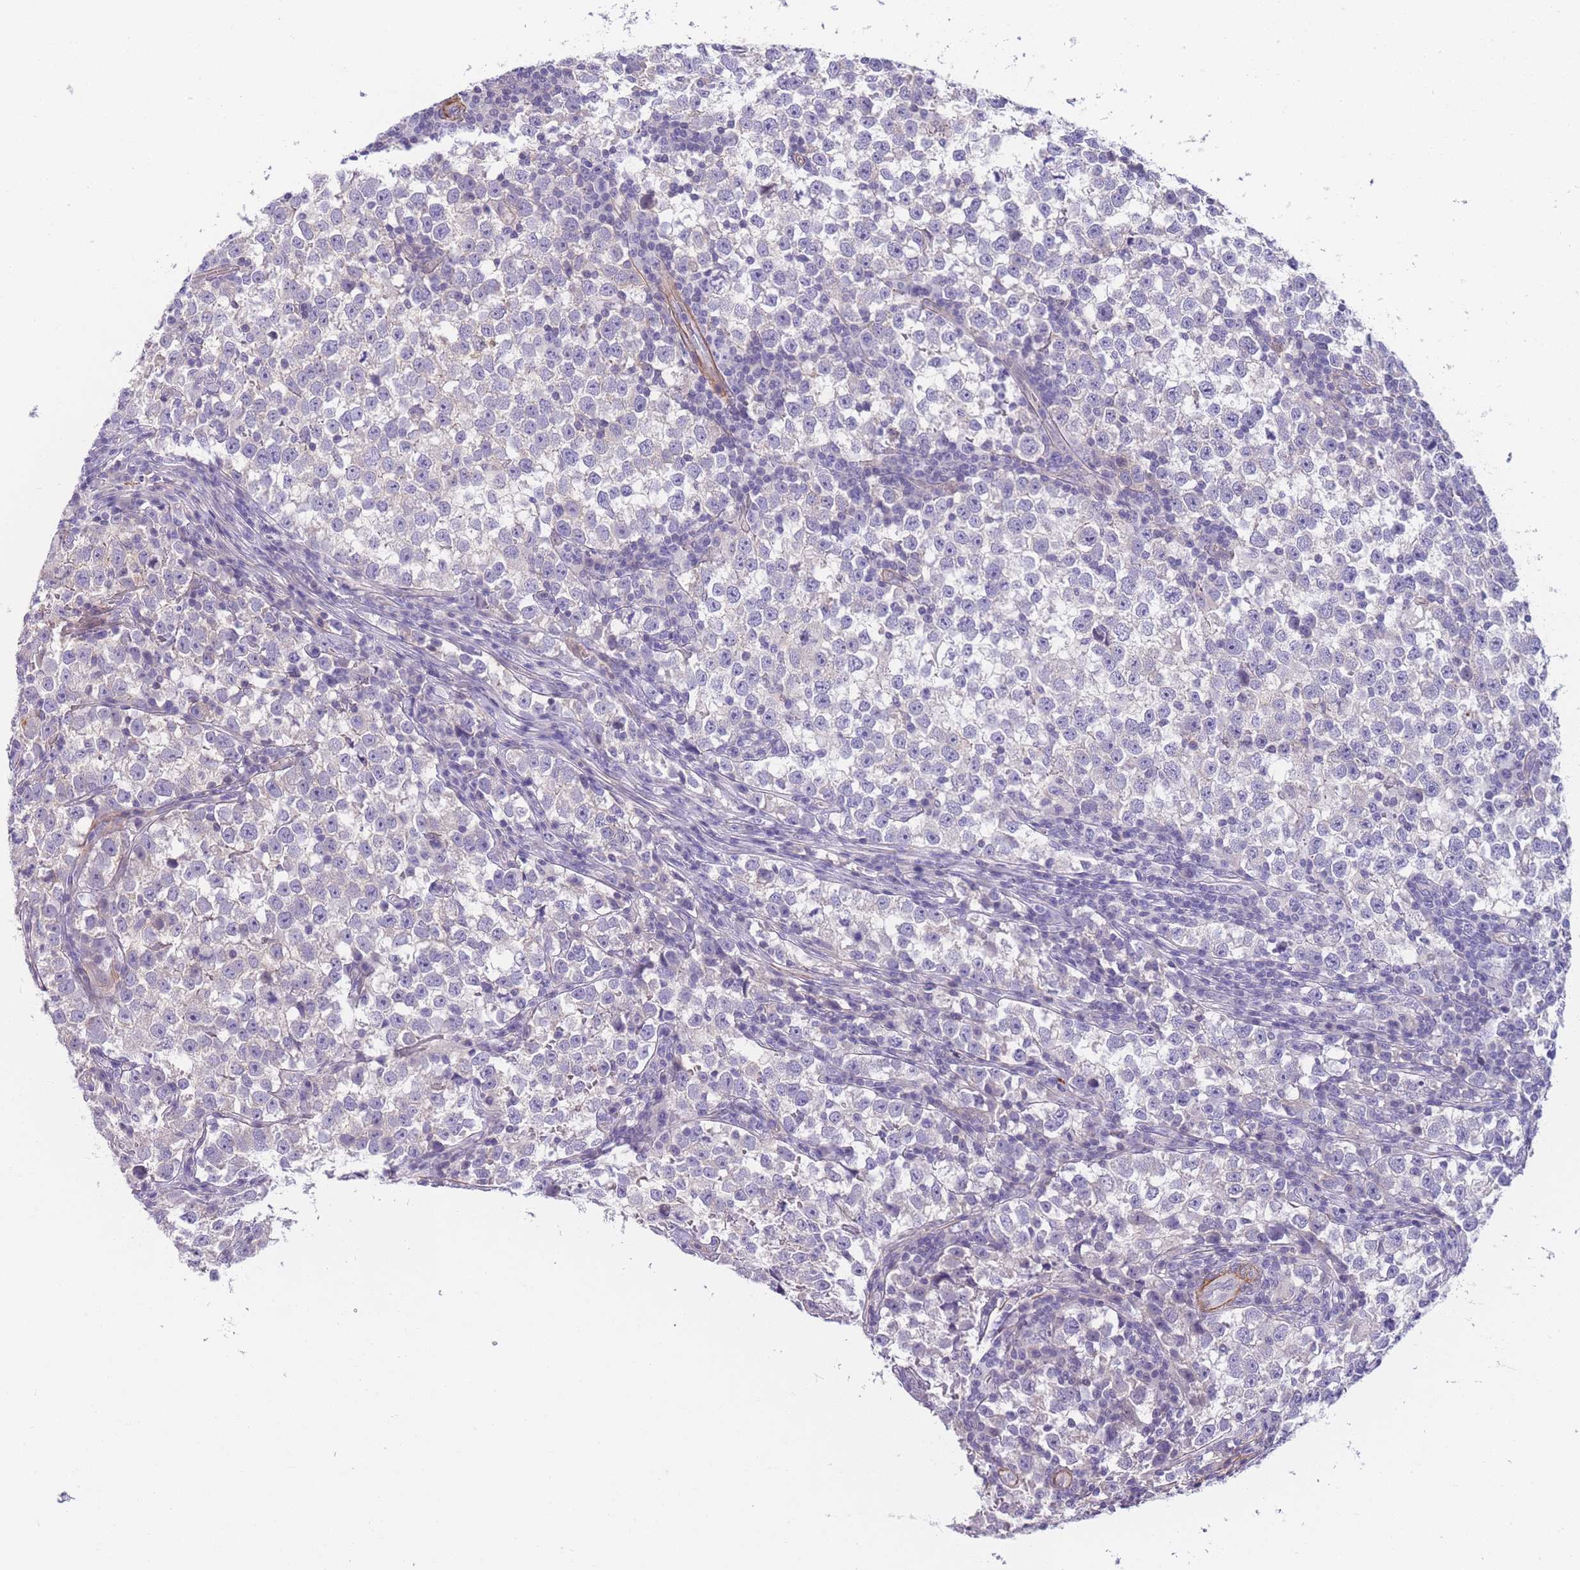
{"staining": {"intensity": "negative", "quantity": "none", "location": "none"}, "tissue": "testis cancer", "cell_type": "Tumor cells", "image_type": "cancer", "snomed": [{"axis": "morphology", "description": "Normal tissue, NOS"}, {"axis": "morphology", "description": "Seminoma, NOS"}, {"axis": "topography", "description": "Testis"}], "caption": "High magnification brightfield microscopy of testis cancer stained with DAB (3,3'-diaminobenzidine) (brown) and counterstained with hematoxylin (blue): tumor cells show no significant staining. (DAB IHC with hematoxylin counter stain).", "gene": "FAM124A", "patient": {"sex": "male", "age": 43}}